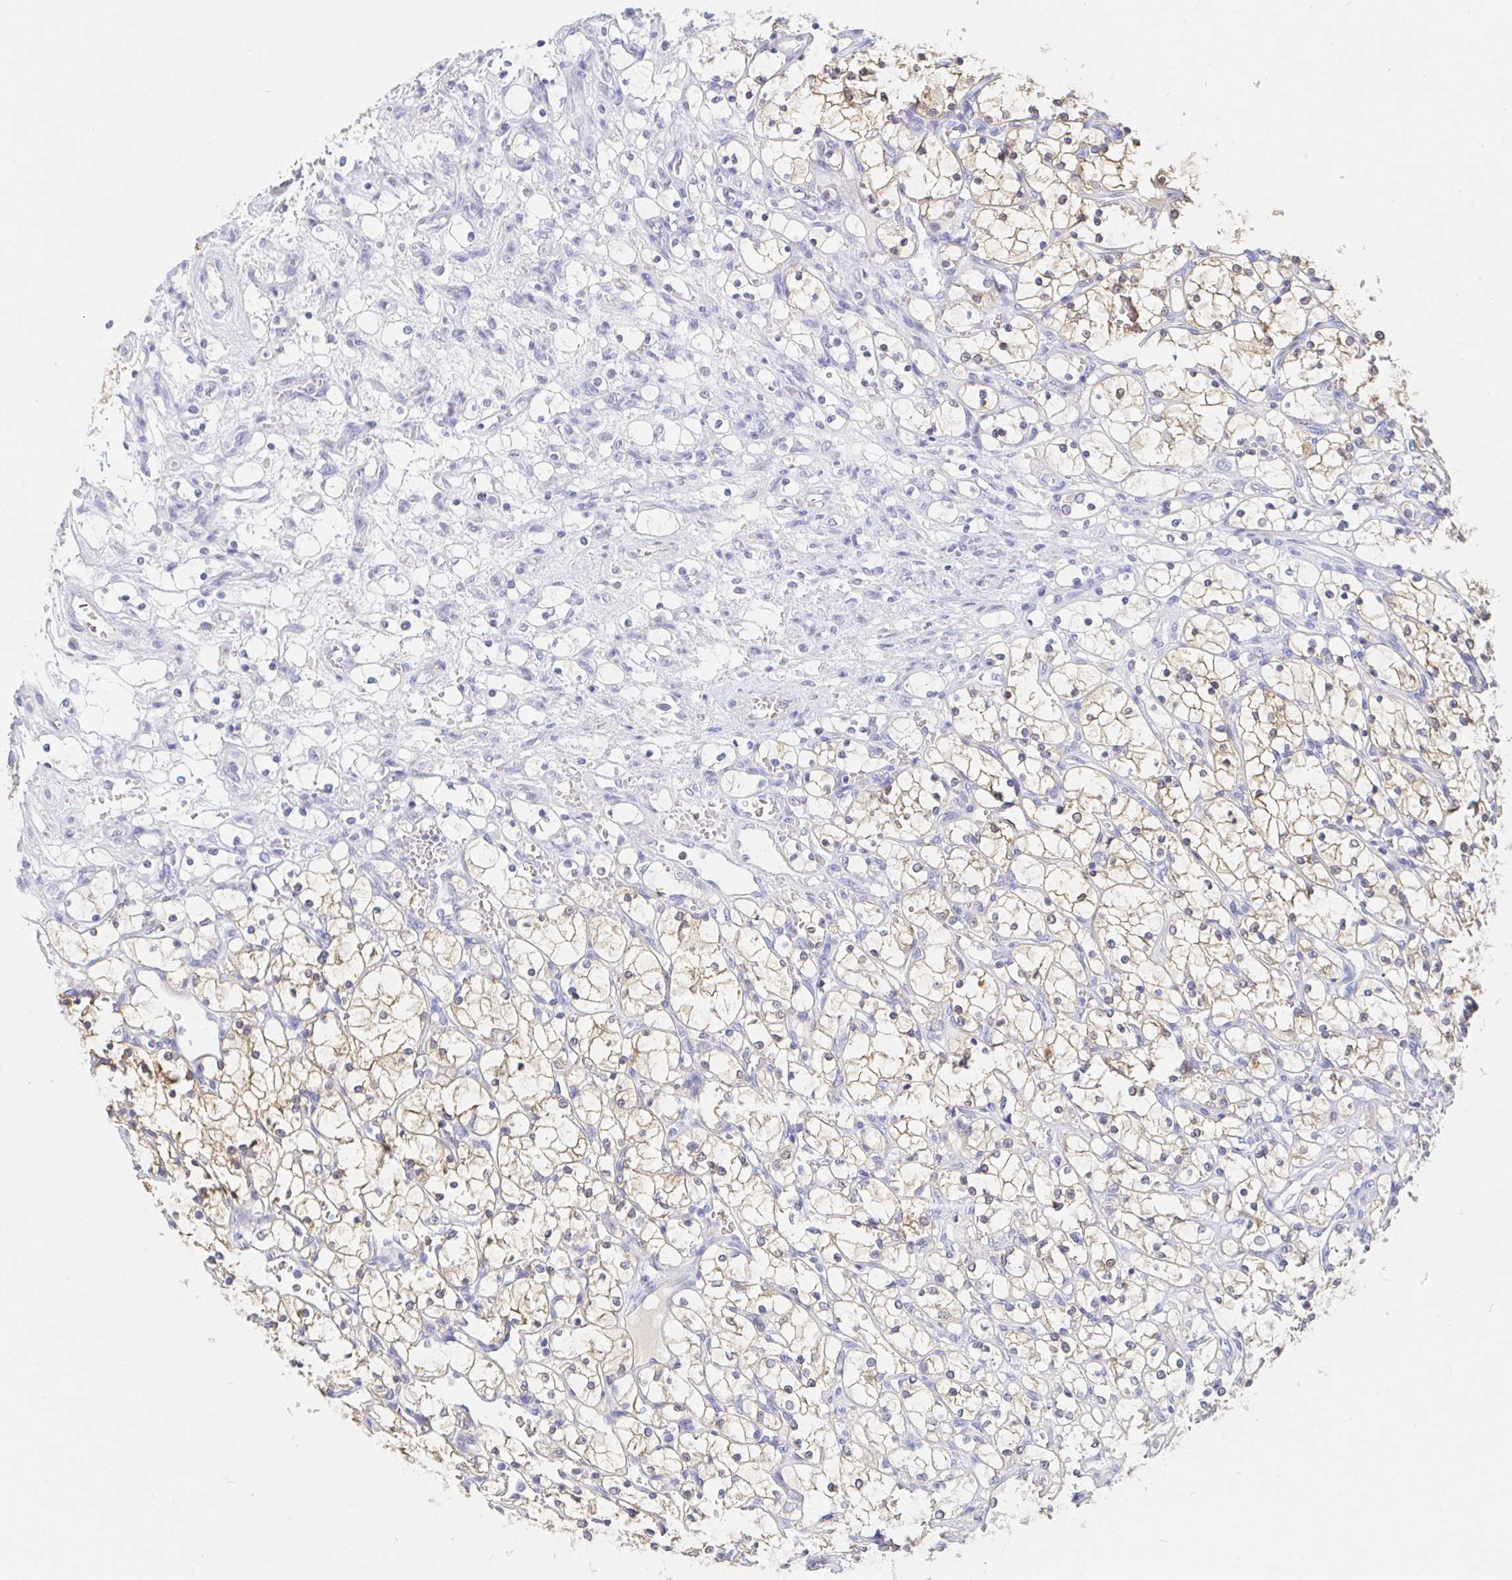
{"staining": {"intensity": "weak", "quantity": "<25%", "location": "cytoplasmic/membranous"}, "tissue": "renal cancer", "cell_type": "Tumor cells", "image_type": "cancer", "snomed": [{"axis": "morphology", "description": "Adenocarcinoma, NOS"}, {"axis": "topography", "description": "Kidney"}], "caption": "Immunohistochemistry of adenocarcinoma (renal) demonstrates no expression in tumor cells.", "gene": "PDE6B", "patient": {"sex": "female", "age": 69}}